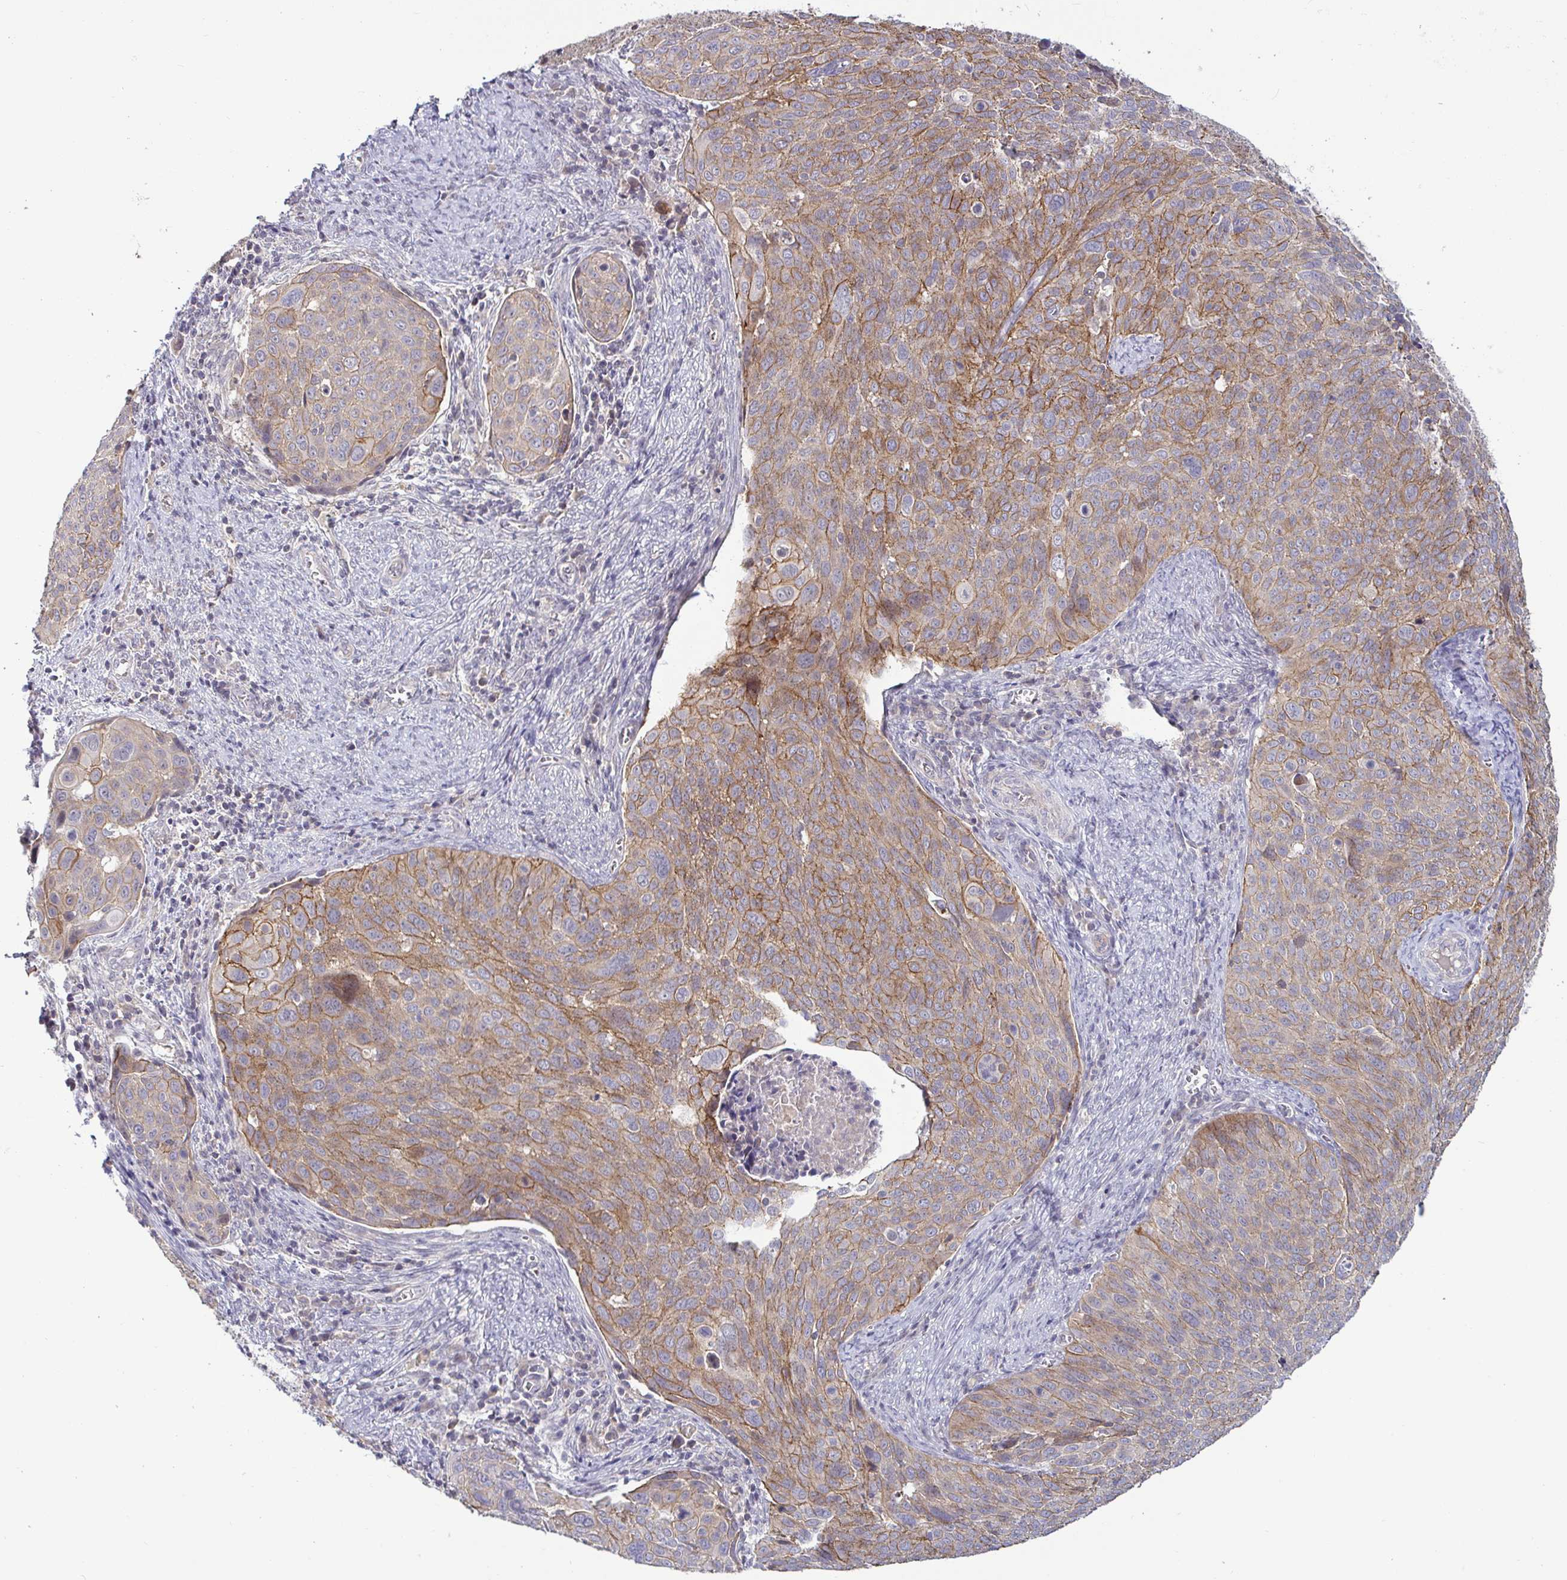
{"staining": {"intensity": "moderate", "quantity": "25%-75%", "location": "cytoplasmic/membranous"}, "tissue": "cervical cancer", "cell_type": "Tumor cells", "image_type": "cancer", "snomed": [{"axis": "morphology", "description": "Squamous cell carcinoma, NOS"}, {"axis": "topography", "description": "Cervix"}], "caption": "Moderate cytoplasmic/membranous protein positivity is present in approximately 25%-75% of tumor cells in cervical cancer (squamous cell carcinoma).", "gene": "GSTM1", "patient": {"sex": "female", "age": 39}}